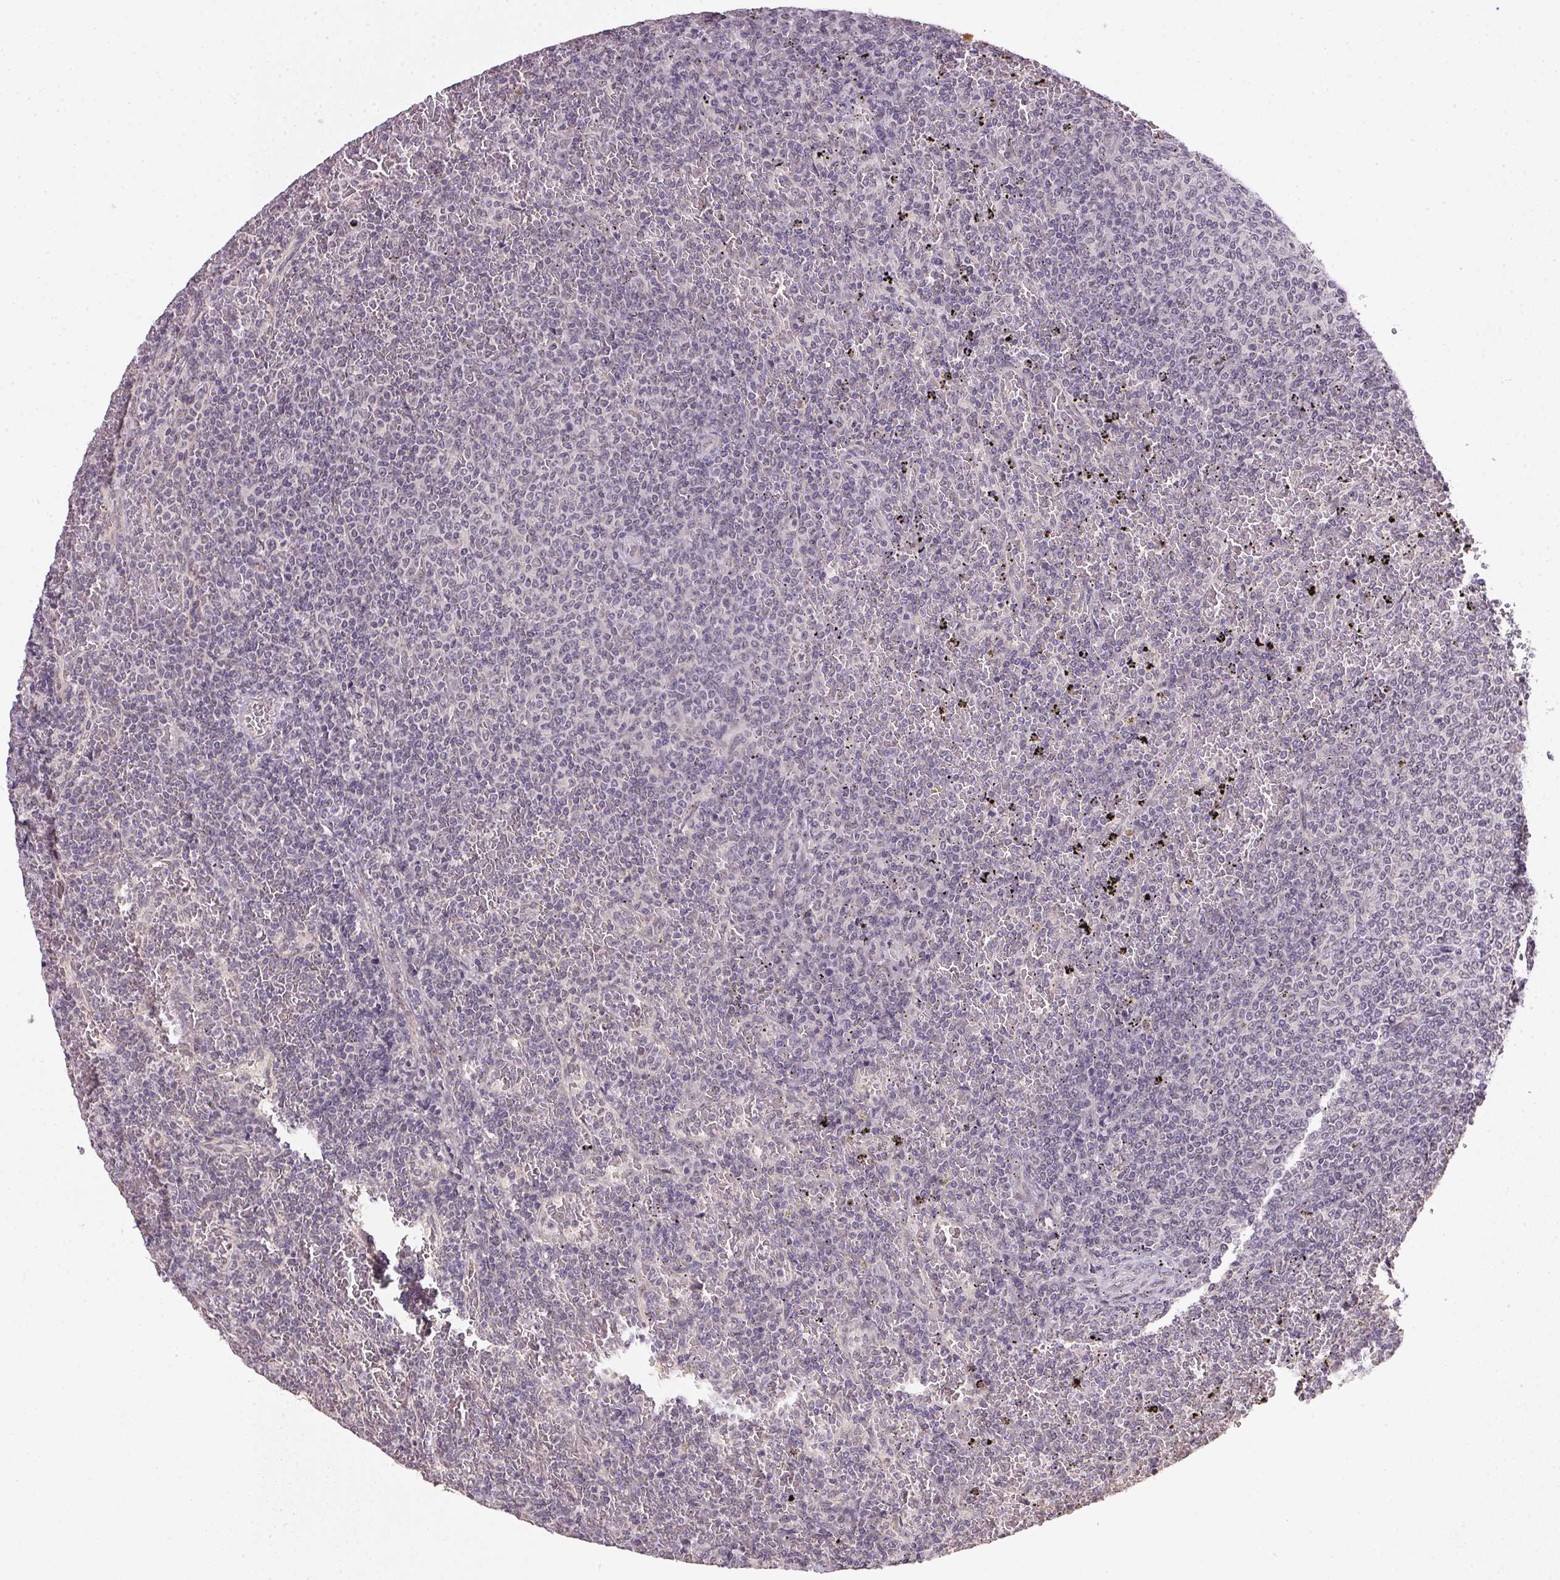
{"staining": {"intensity": "negative", "quantity": "none", "location": "none"}, "tissue": "lymphoma", "cell_type": "Tumor cells", "image_type": "cancer", "snomed": [{"axis": "morphology", "description": "Malignant lymphoma, non-Hodgkin's type, Low grade"}, {"axis": "topography", "description": "Spleen"}], "caption": "IHC of human malignant lymphoma, non-Hodgkin's type (low-grade) shows no expression in tumor cells.", "gene": "PPP4R4", "patient": {"sex": "female", "age": 77}}